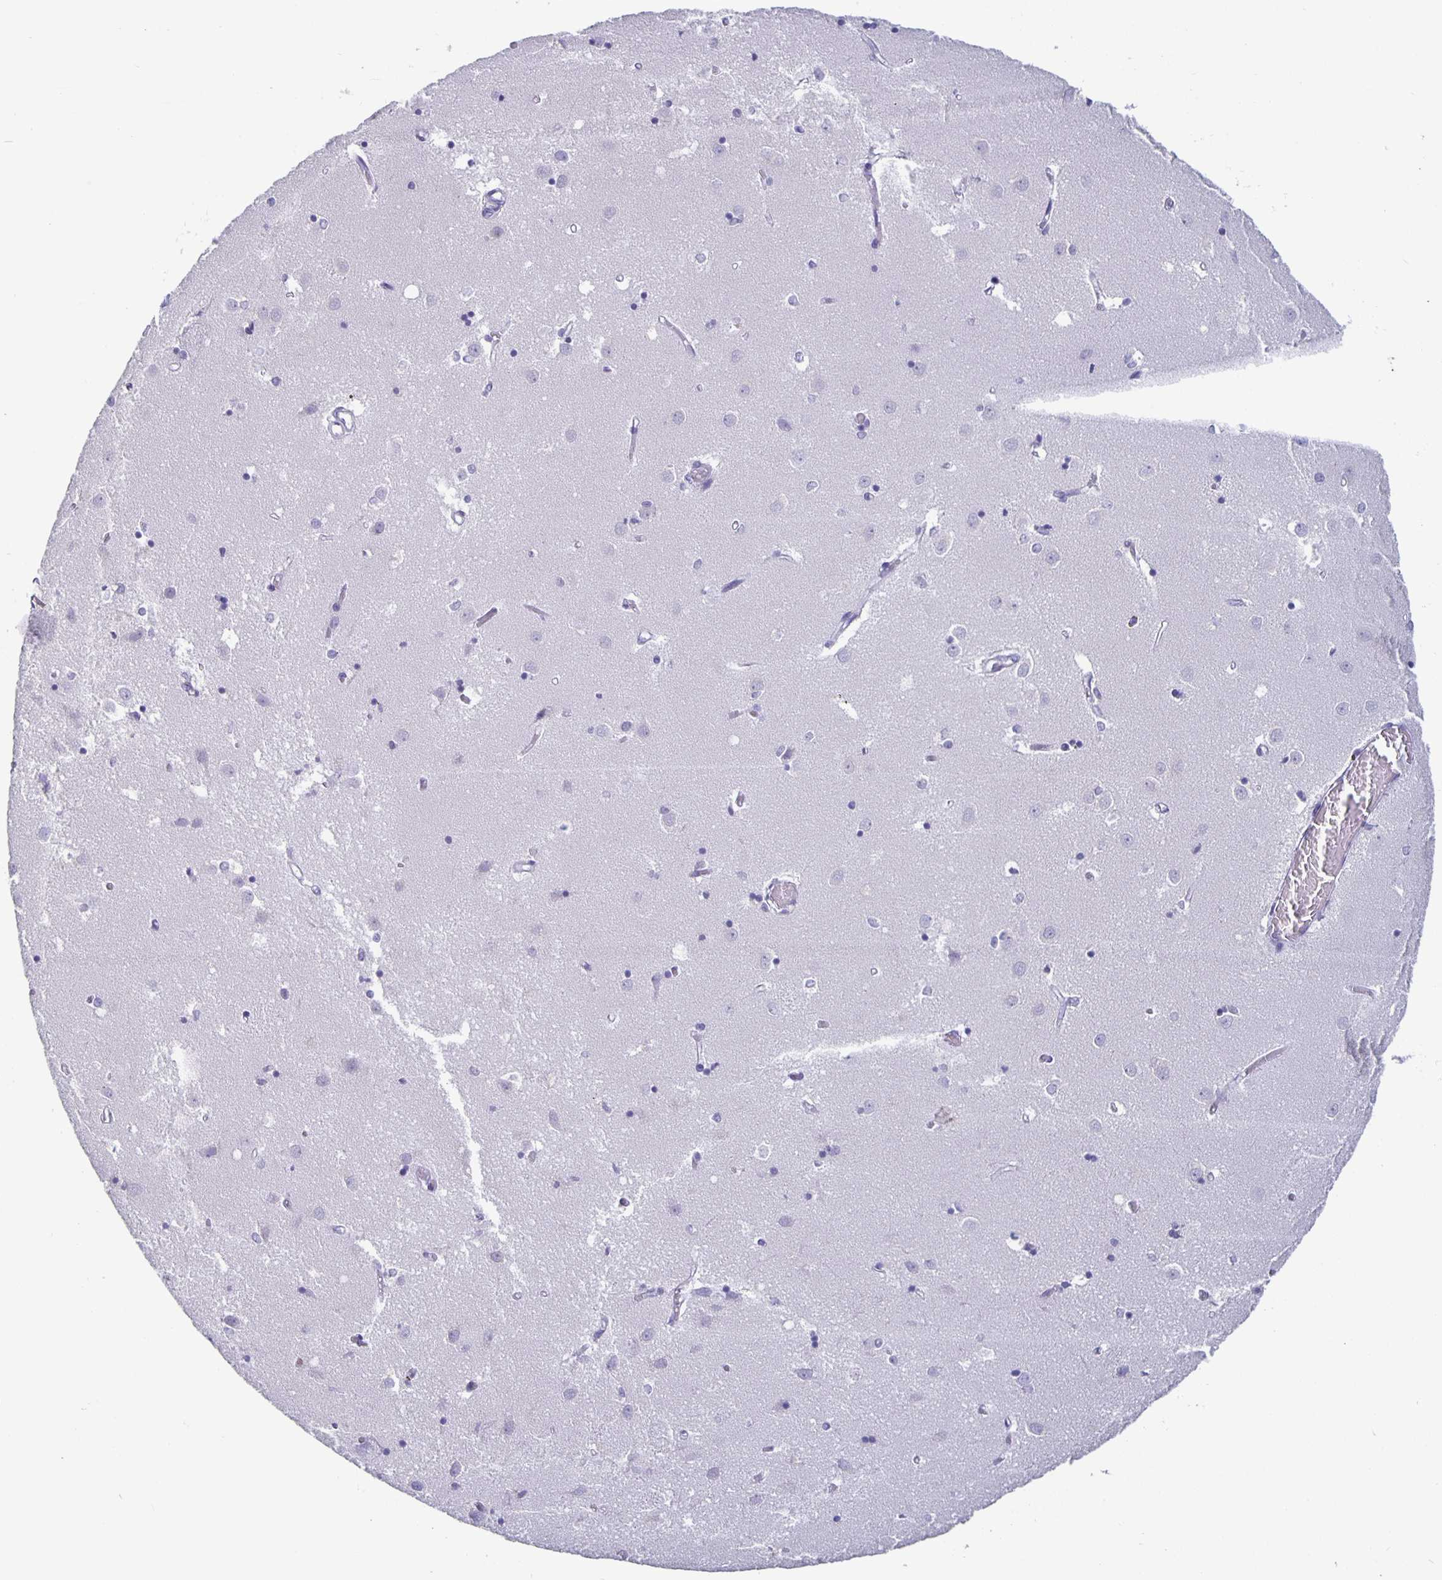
{"staining": {"intensity": "negative", "quantity": "none", "location": "none"}, "tissue": "caudate", "cell_type": "Glial cells", "image_type": "normal", "snomed": [{"axis": "morphology", "description": "Normal tissue, NOS"}, {"axis": "topography", "description": "Lateral ventricle wall"}], "caption": "IHC of normal human caudate reveals no staining in glial cells. (DAB (3,3'-diaminobenzidine) immunohistochemistry visualized using brightfield microscopy, high magnification).", "gene": "SATB2", "patient": {"sex": "male", "age": 54}}